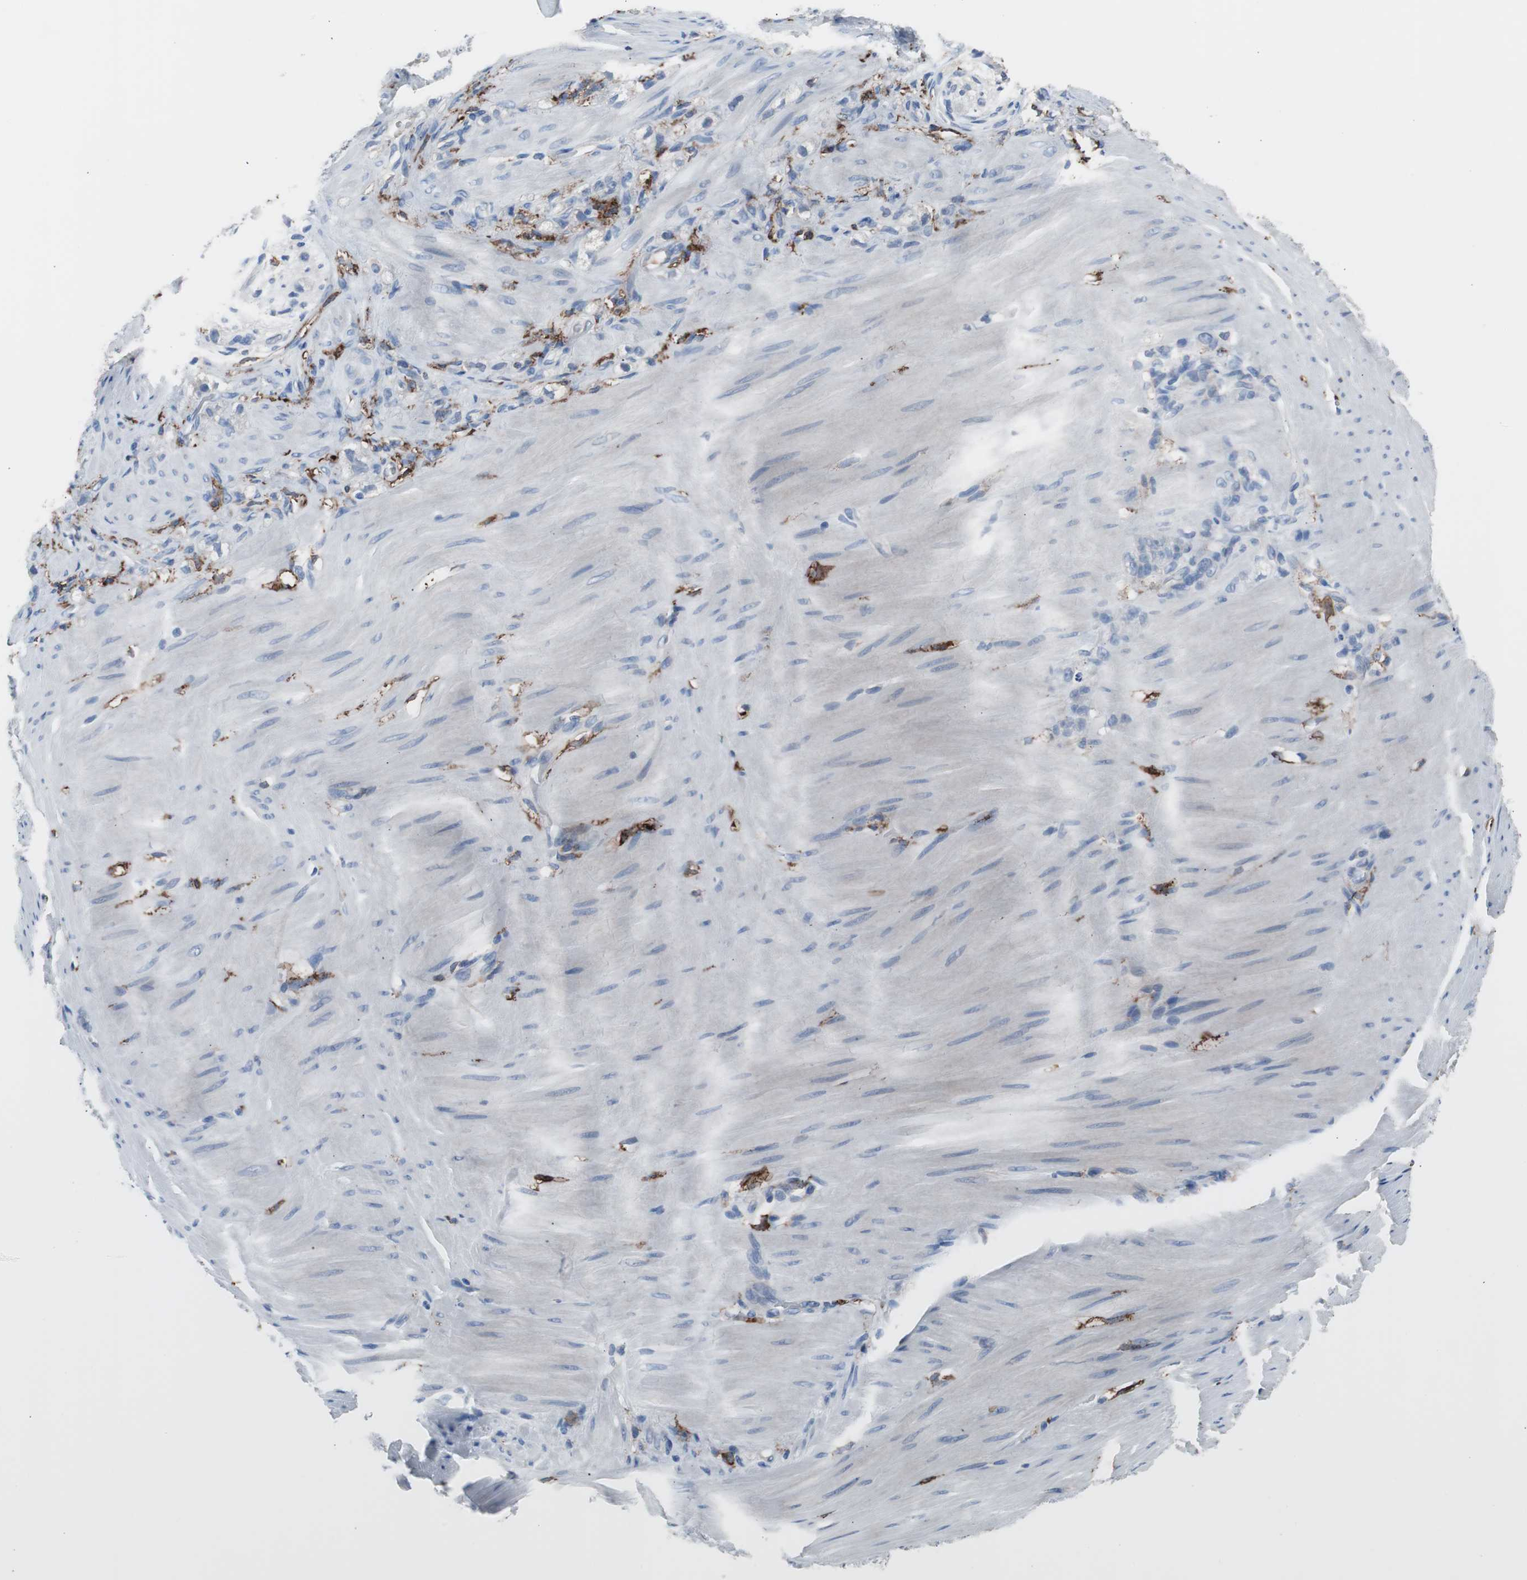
{"staining": {"intensity": "negative", "quantity": "none", "location": "none"}, "tissue": "stomach cancer", "cell_type": "Tumor cells", "image_type": "cancer", "snomed": [{"axis": "morphology", "description": "Adenocarcinoma, NOS"}, {"axis": "topography", "description": "Stomach"}], "caption": "Human stomach cancer (adenocarcinoma) stained for a protein using IHC displays no expression in tumor cells.", "gene": "FCGR2B", "patient": {"sex": "male", "age": 82}}